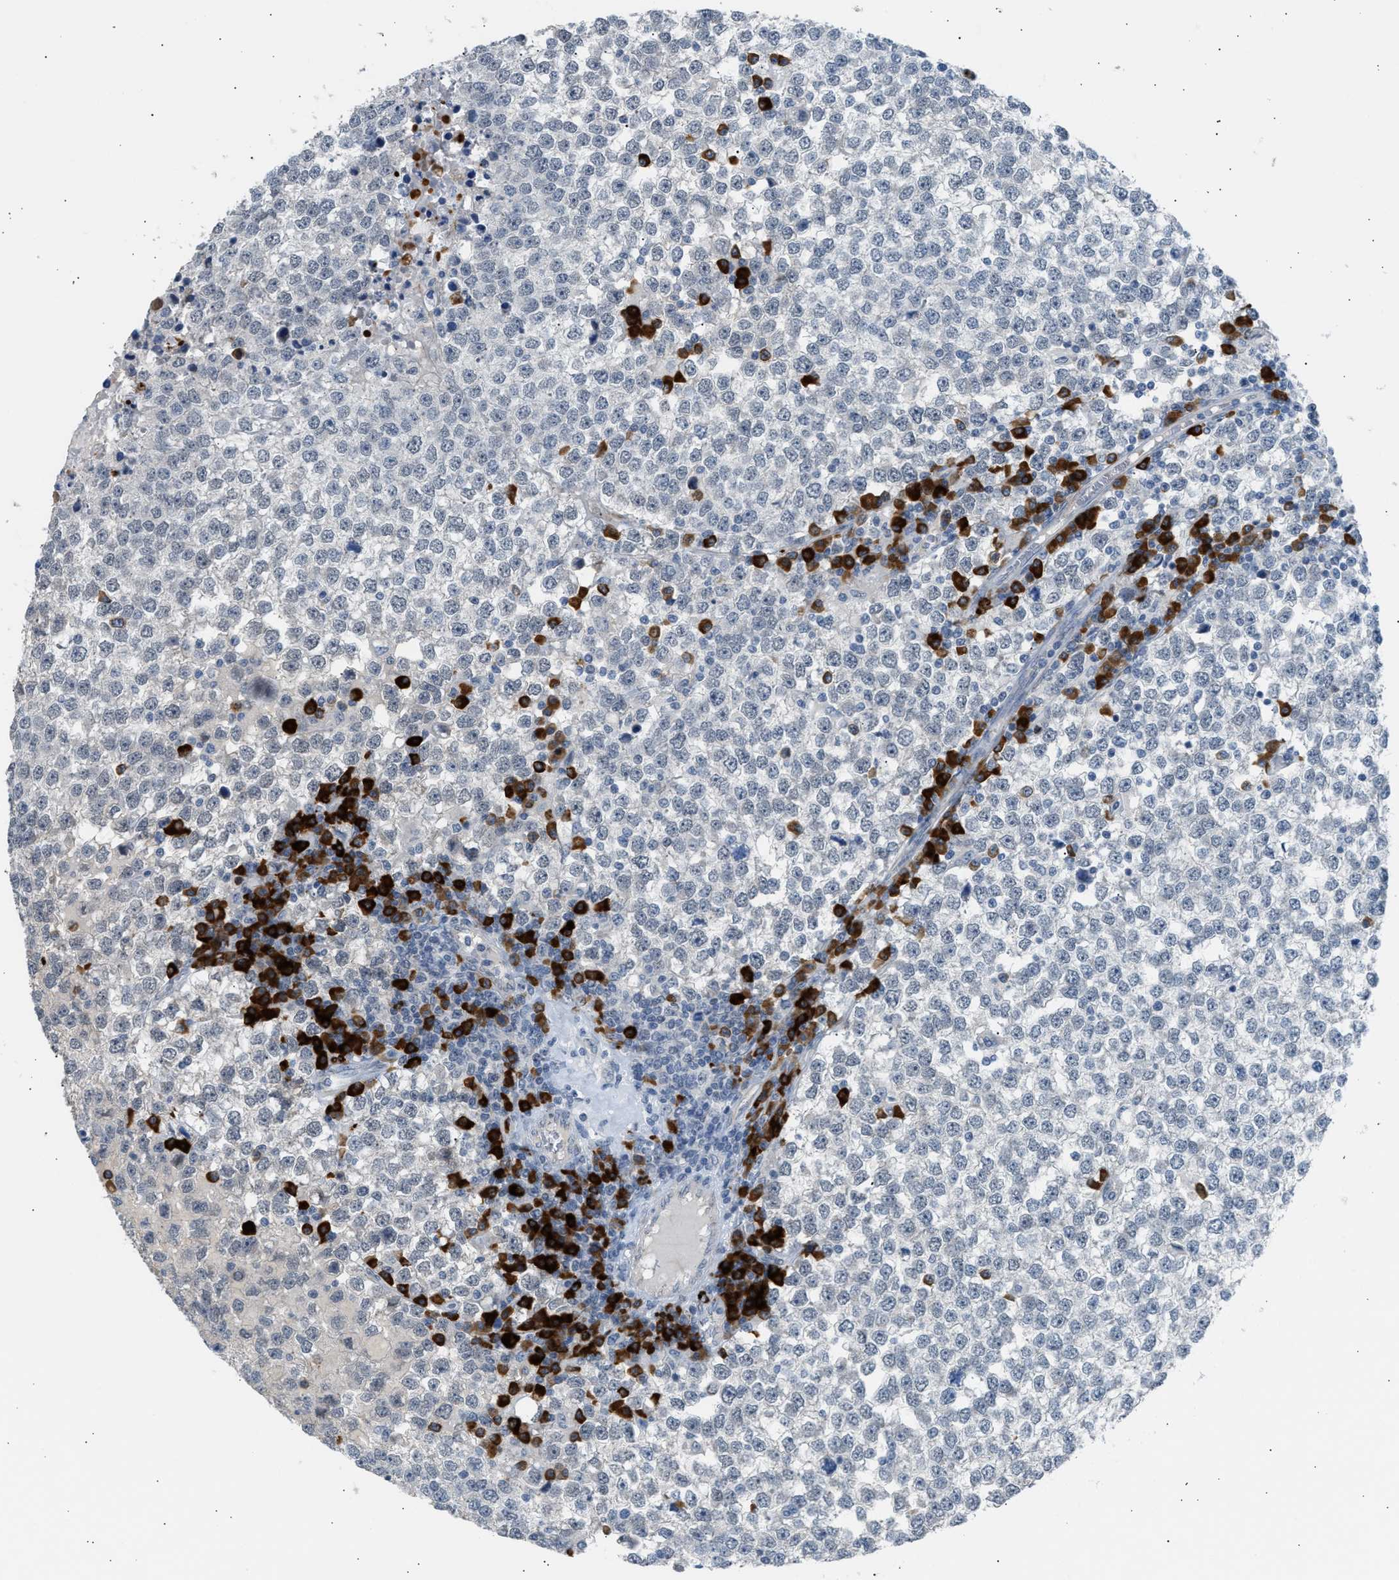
{"staining": {"intensity": "negative", "quantity": "none", "location": "none"}, "tissue": "testis cancer", "cell_type": "Tumor cells", "image_type": "cancer", "snomed": [{"axis": "morphology", "description": "Seminoma, NOS"}, {"axis": "topography", "description": "Testis"}], "caption": "A photomicrograph of human seminoma (testis) is negative for staining in tumor cells. (DAB (3,3'-diaminobenzidine) immunohistochemistry, high magnification).", "gene": "KCNC2", "patient": {"sex": "male", "age": 65}}